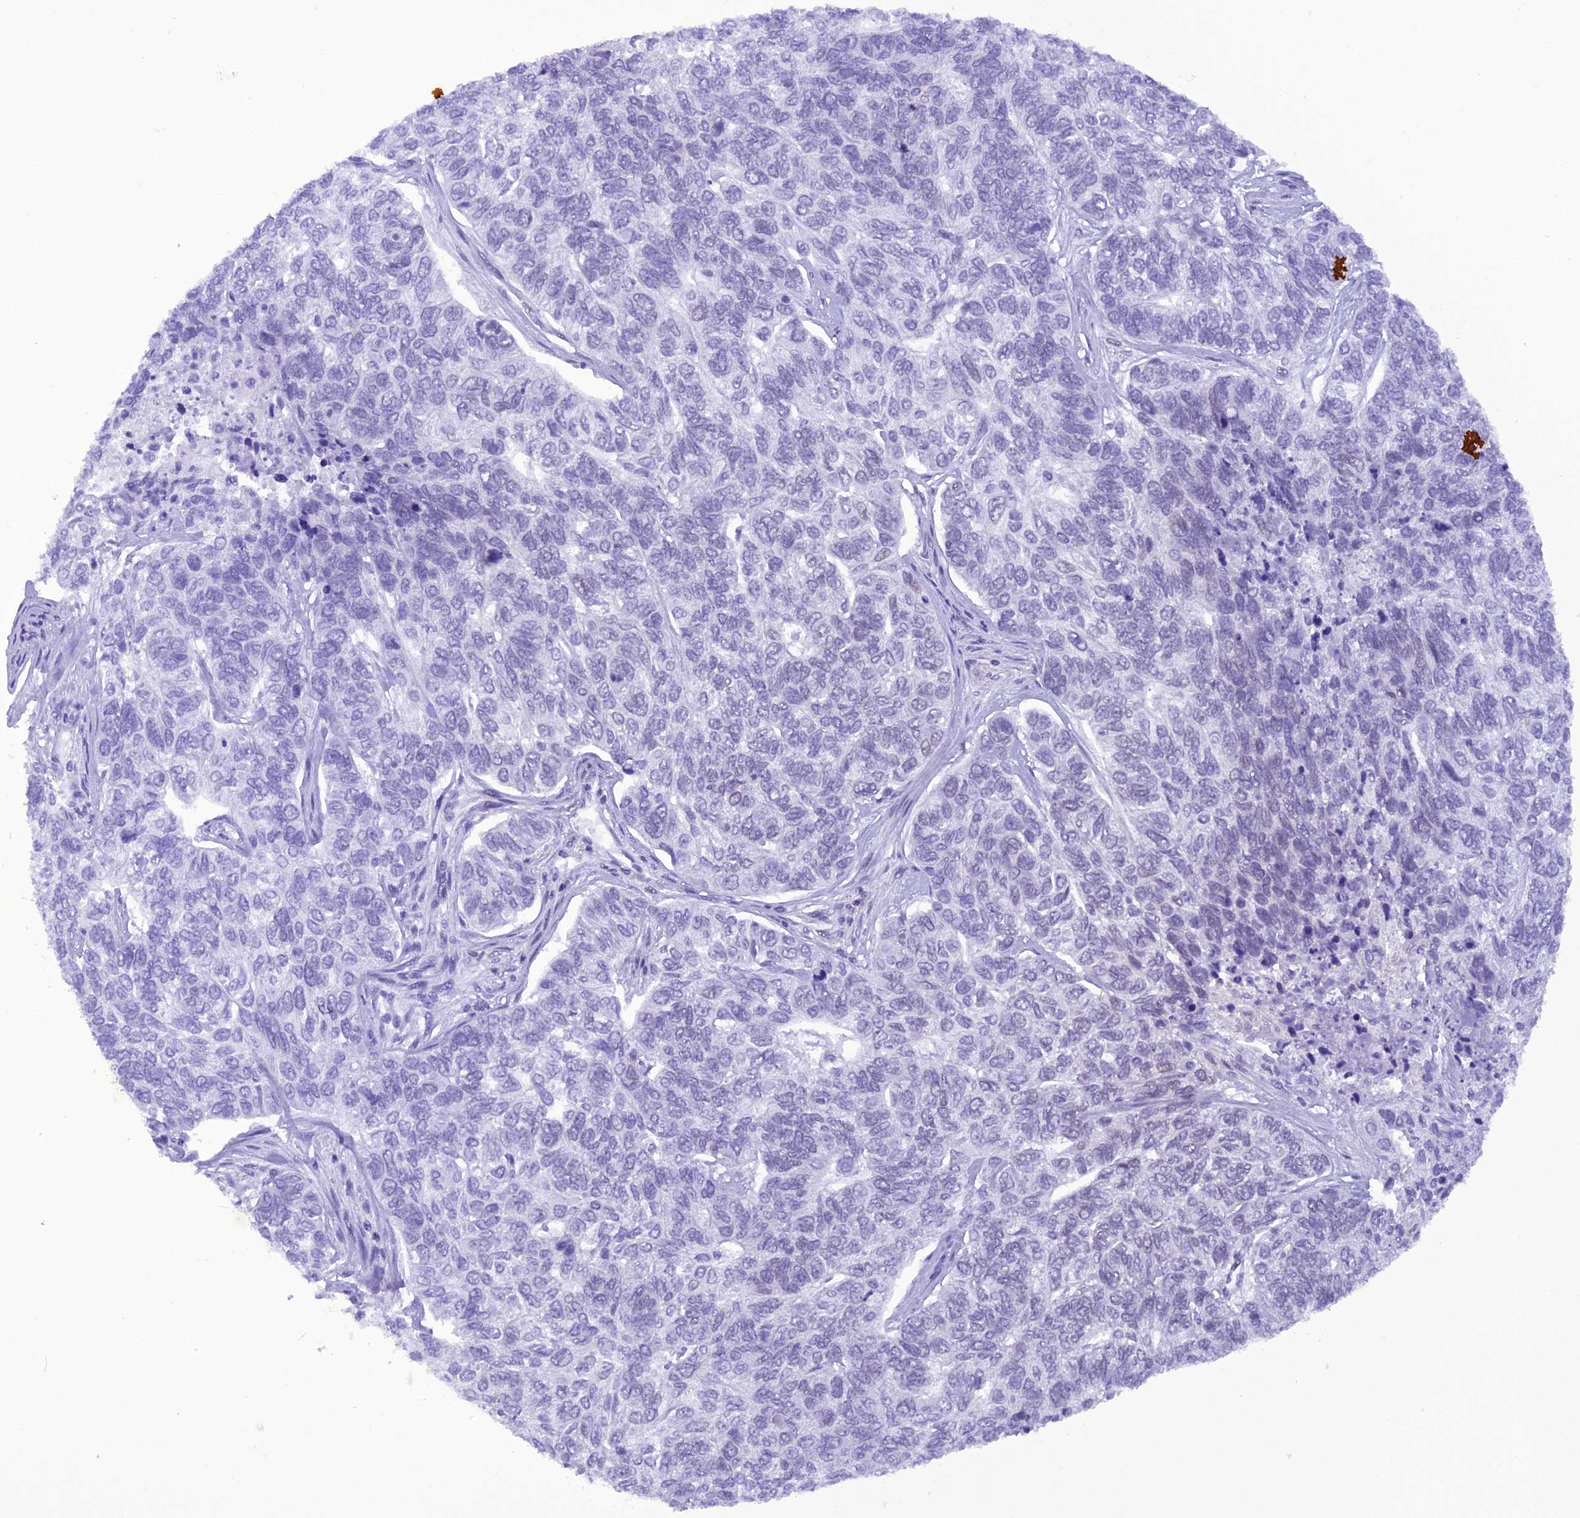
{"staining": {"intensity": "negative", "quantity": "none", "location": "none"}, "tissue": "skin cancer", "cell_type": "Tumor cells", "image_type": "cancer", "snomed": [{"axis": "morphology", "description": "Basal cell carcinoma"}, {"axis": "topography", "description": "Skin"}], "caption": "An immunohistochemistry micrograph of skin cancer is shown. There is no staining in tumor cells of skin cancer.", "gene": "RABGGTA", "patient": {"sex": "female", "age": 65}}